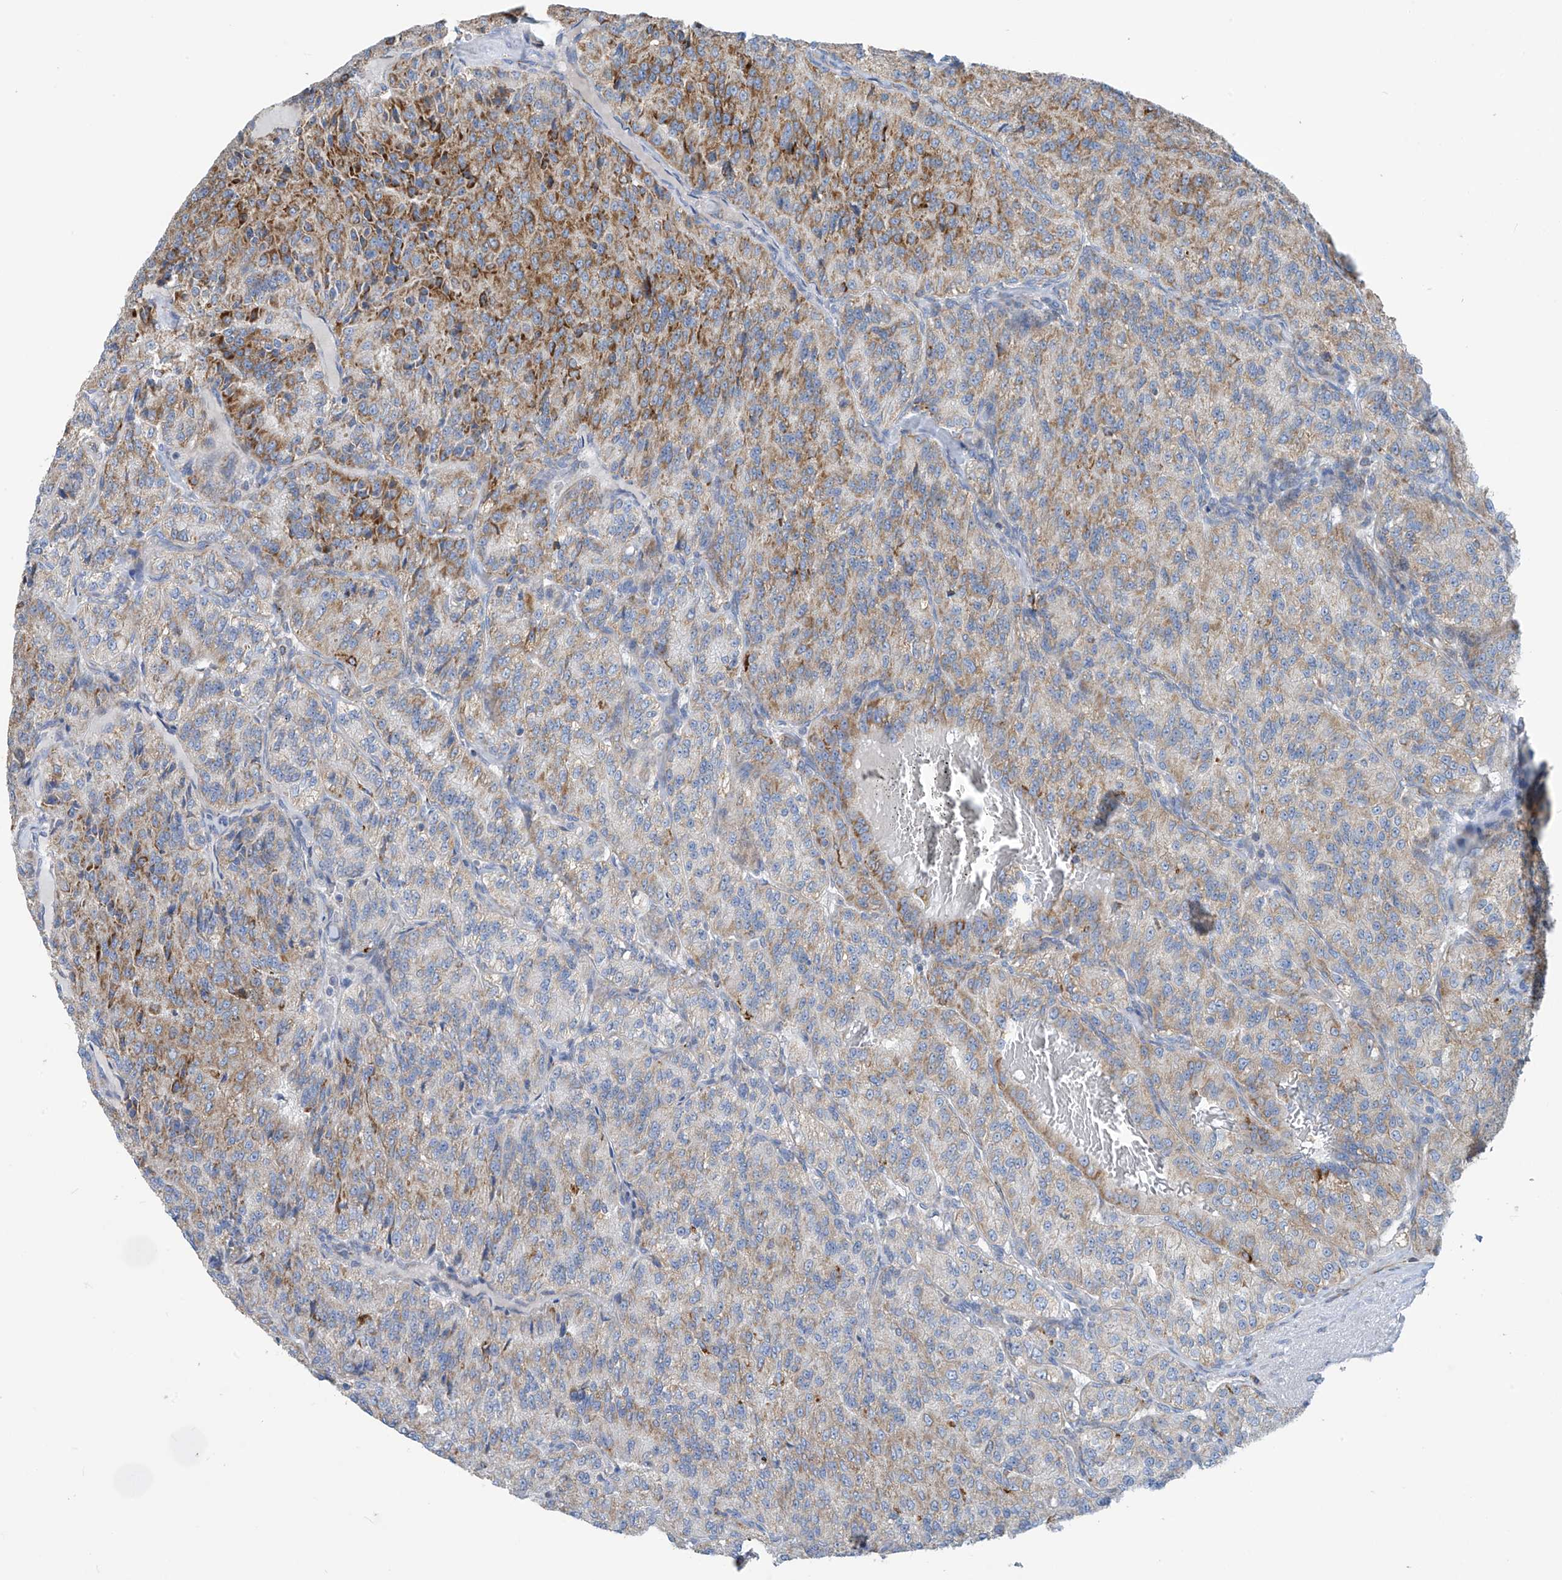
{"staining": {"intensity": "moderate", "quantity": "<25%", "location": "cytoplasmic/membranous"}, "tissue": "renal cancer", "cell_type": "Tumor cells", "image_type": "cancer", "snomed": [{"axis": "morphology", "description": "Adenocarcinoma, NOS"}, {"axis": "topography", "description": "Kidney"}], "caption": "Renal adenocarcinoma stained for a protein (brown) reveals moderate cytoplasmic/membranous positive expression in approximately <25% of tumor cells.", "gene": "EIF5B", "patient": {"sex": "female", "age": 63}}